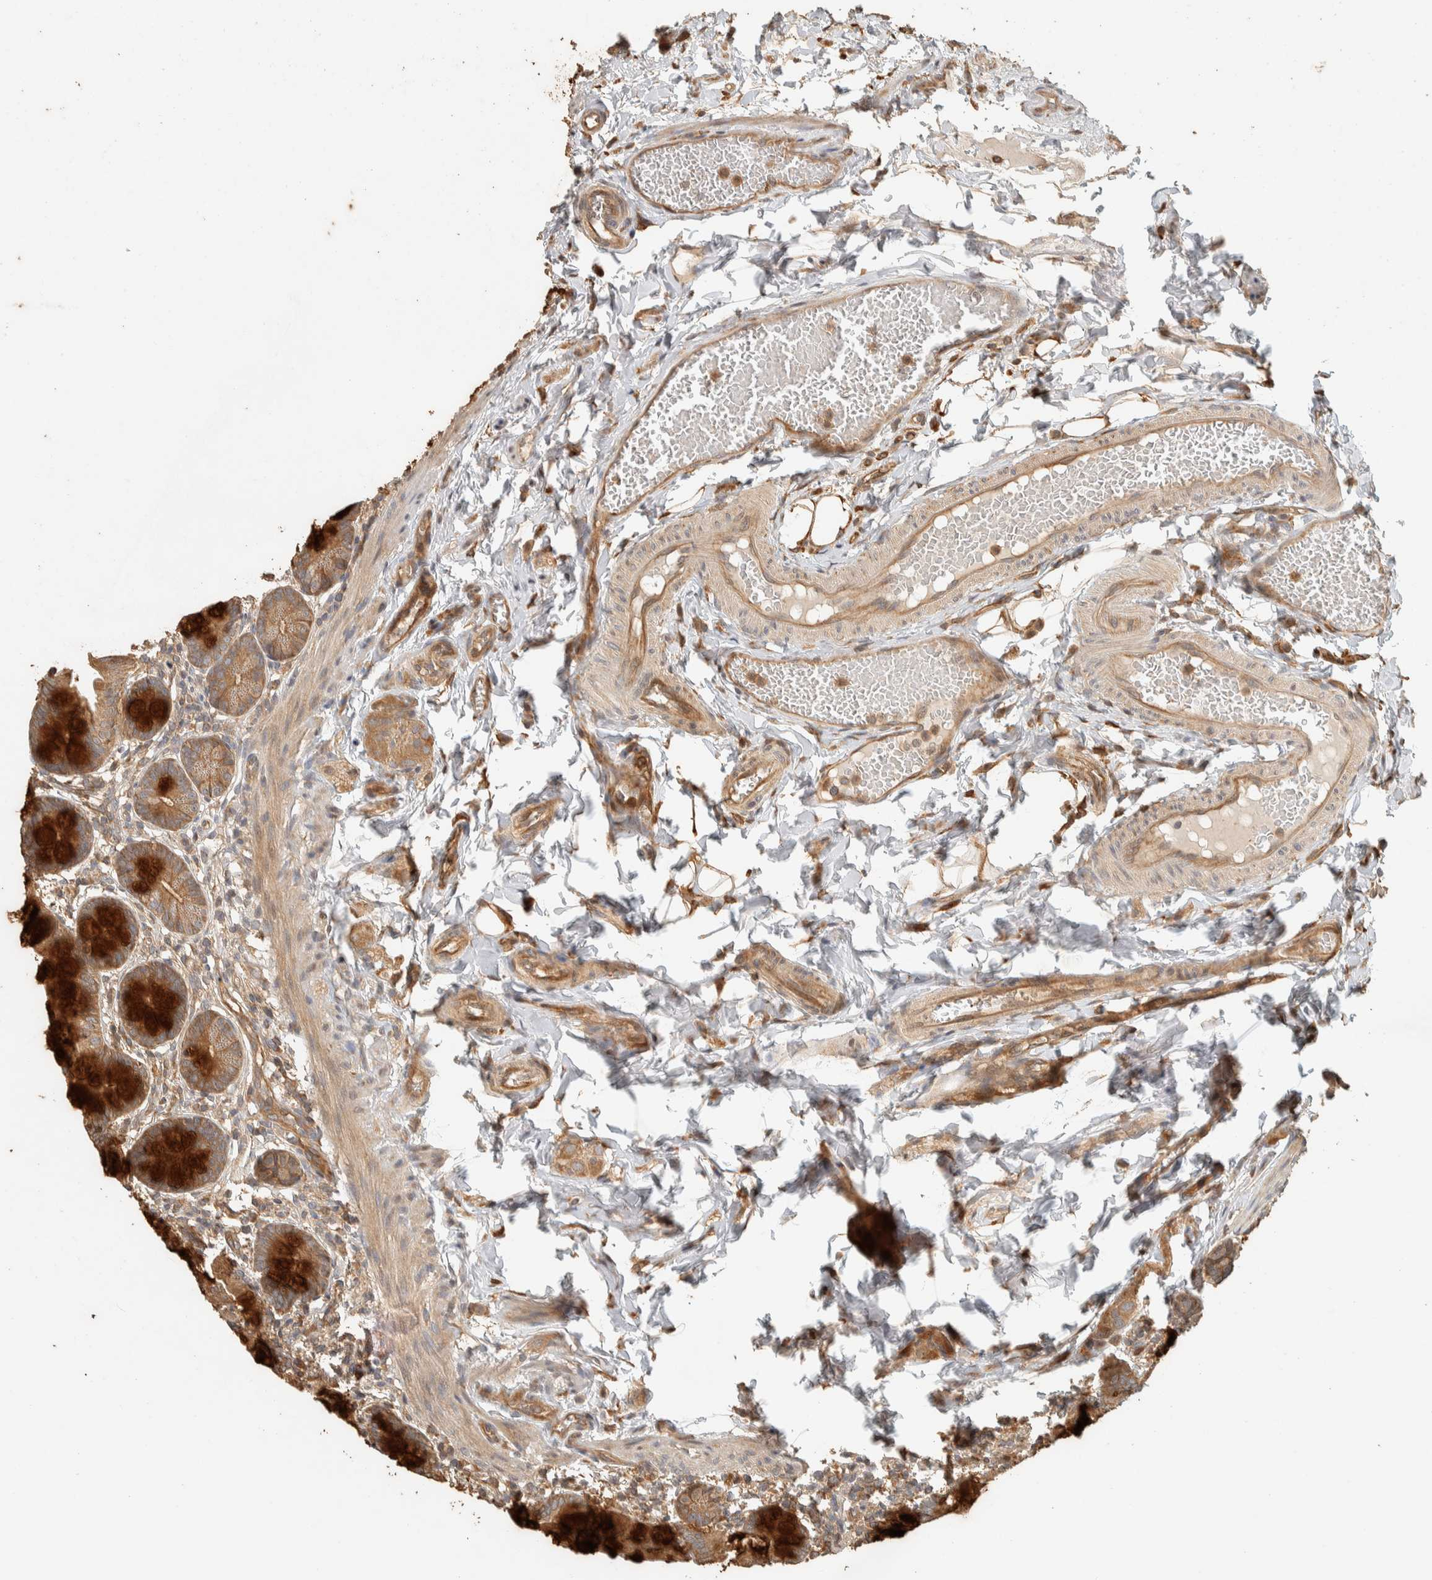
{"staining": {"intensity": "strong", "quantity": ">75%", "location": "cytoplasmic/membranous"}, "tissue": "small intestine", "cell_type": "Glandular cells", "image_type": "normal", "snomed": [{"axis": "morphology", "description": "Normal tissue, NOS"}, {"axis": "topography", "description": "Small intestine"}], "caption": "The micrograph demonstrates immunohistochemical staining of unremarkable small intestine. There is strong cytoplasmic/membranous staining is seen in approximately >75% of glandular cells. (DAB (3,3'-diaminobenzidine) IHC with brightfield microscopy, high magnification).", "gene": "EXOC7", "patient": {"sex": "male", "age": 7}}